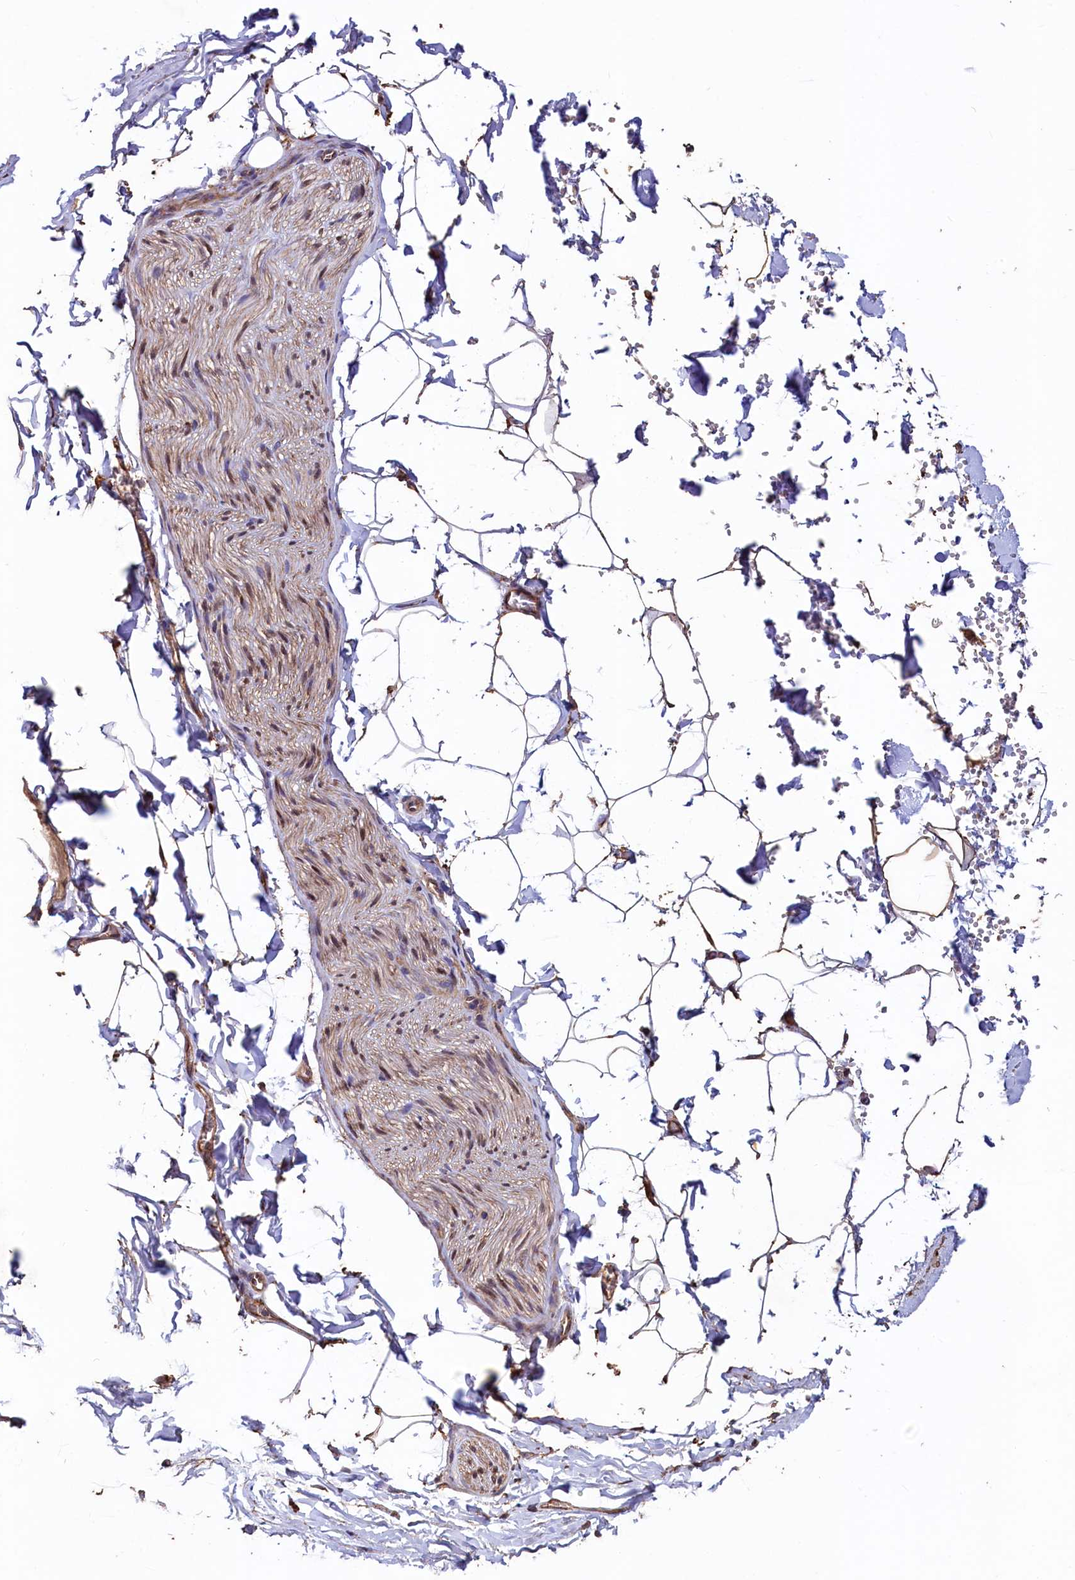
{"staining": {"intensity": "moderate", "quantity": ">75%", "location": "cytoplasmic/membranous"}, "tissue": "adipose tissue", "cell_type": "Adipocytes", "image_type": "normal", "snomed": [{"axis": "morphology", "description": "Normal tissue, NOS"}, {"axis": "topography", "description": "Gallbladder"}, {"axis": "topography", "description": "Peripheral nerve tissue"}], "caption": "Protein analysis of benign adipose tissue displays moderate cytoplasmic/membranous expression in approximately >75% of adipocytes.", "gene": "TMEM98", "patient": {"sex": "male", "age": 38}}